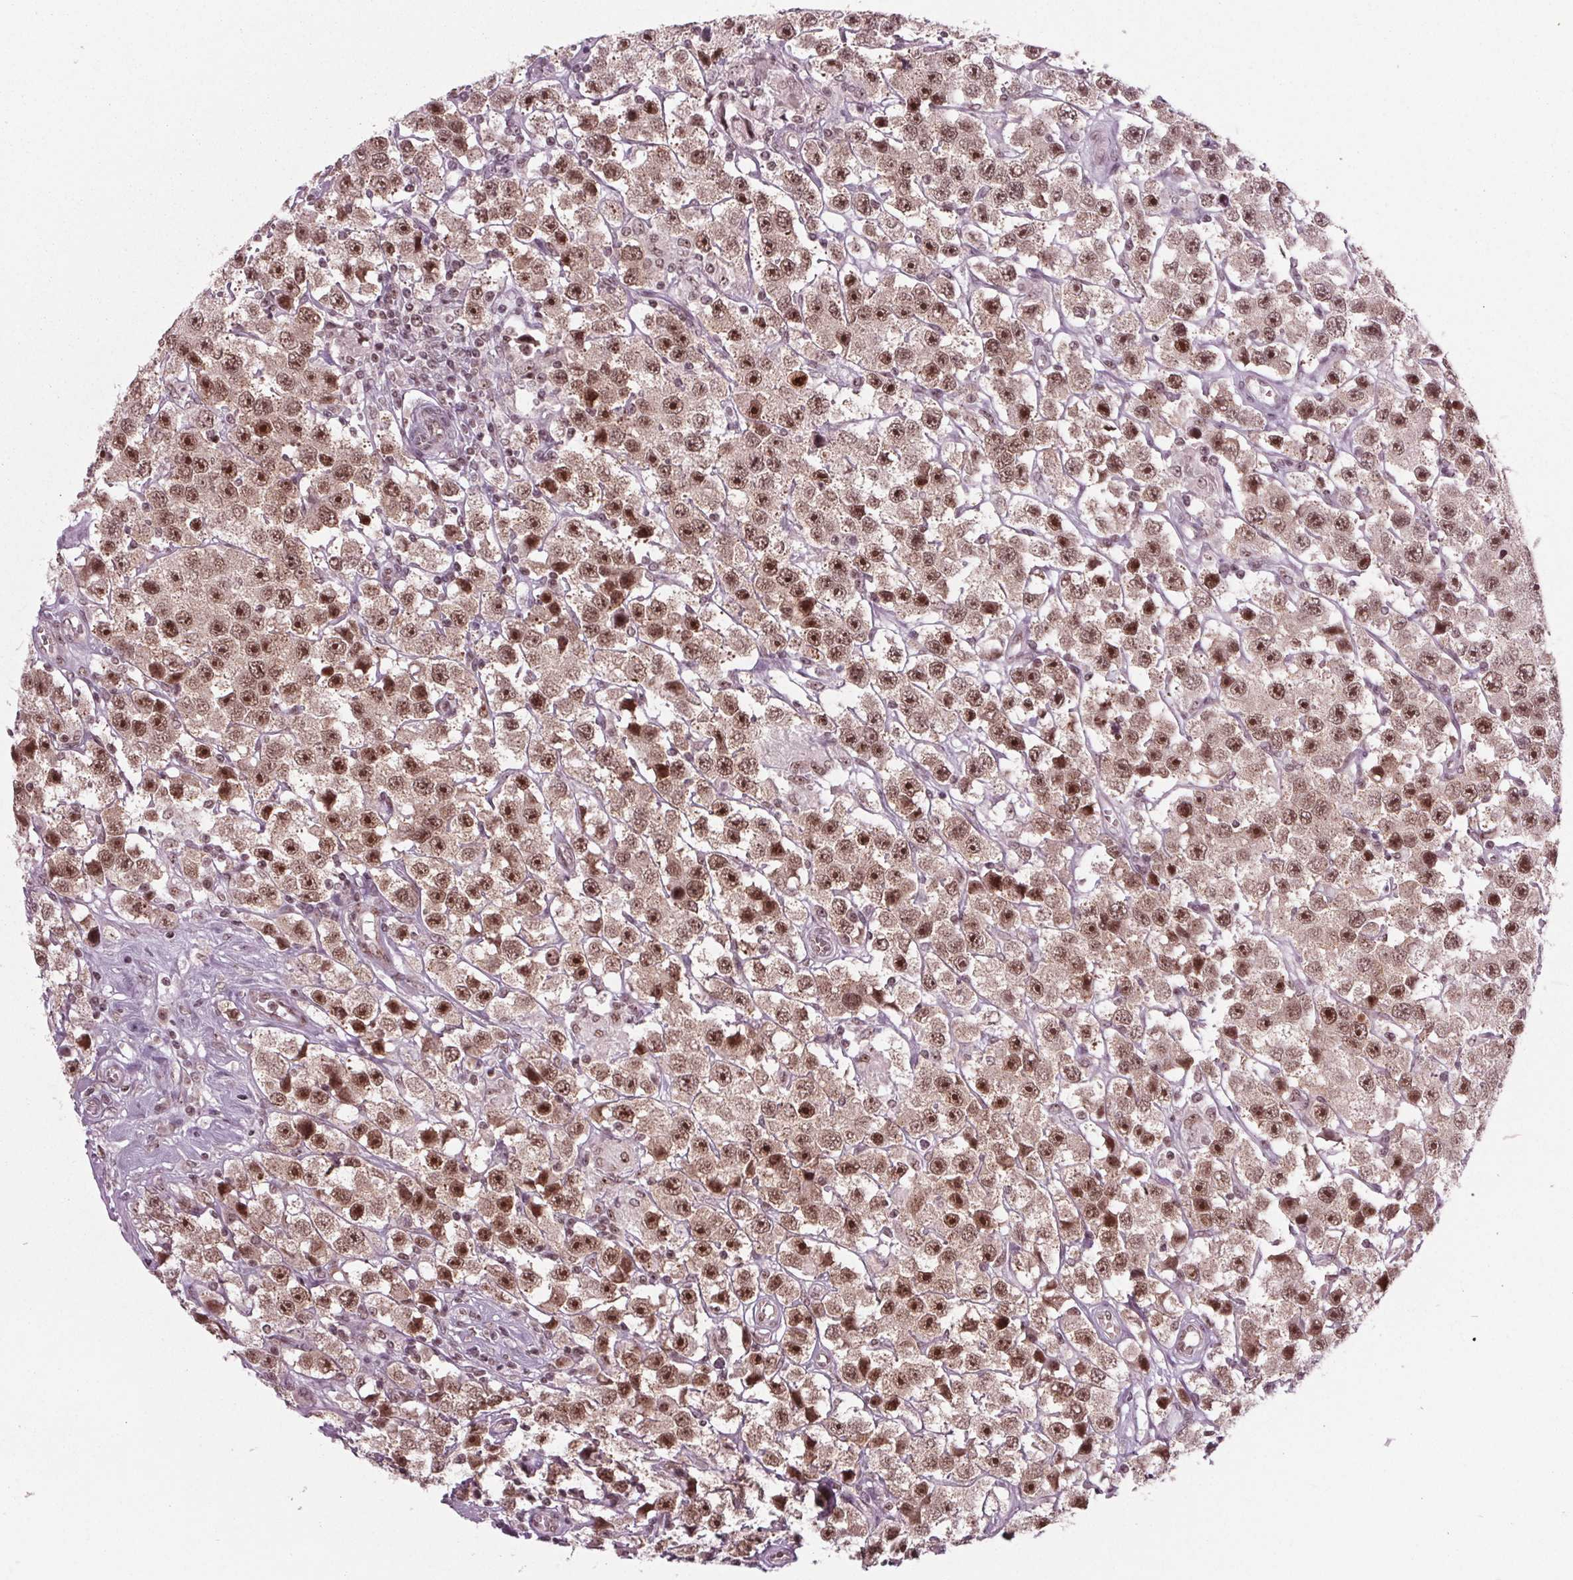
{"staining": {"intensity": "strong", "quantity": ">75%", "location": "nuclear"}, "tissue": "testis cancer", "cell_type": "Tumor cells", "image_type": "cancer", "snomed": [{"axis": "morphology", "description": "Seminoma, NOS"}, {"axis": "topography", "description": "Testis"}], "caption": "Tumor cells display strong nuclear expression in about >75% of cells in testis cancer (seminoma). Nuclei are stained in blue.", "gene": "DDX41", "patient": {"sex": "male", "age": 45}}